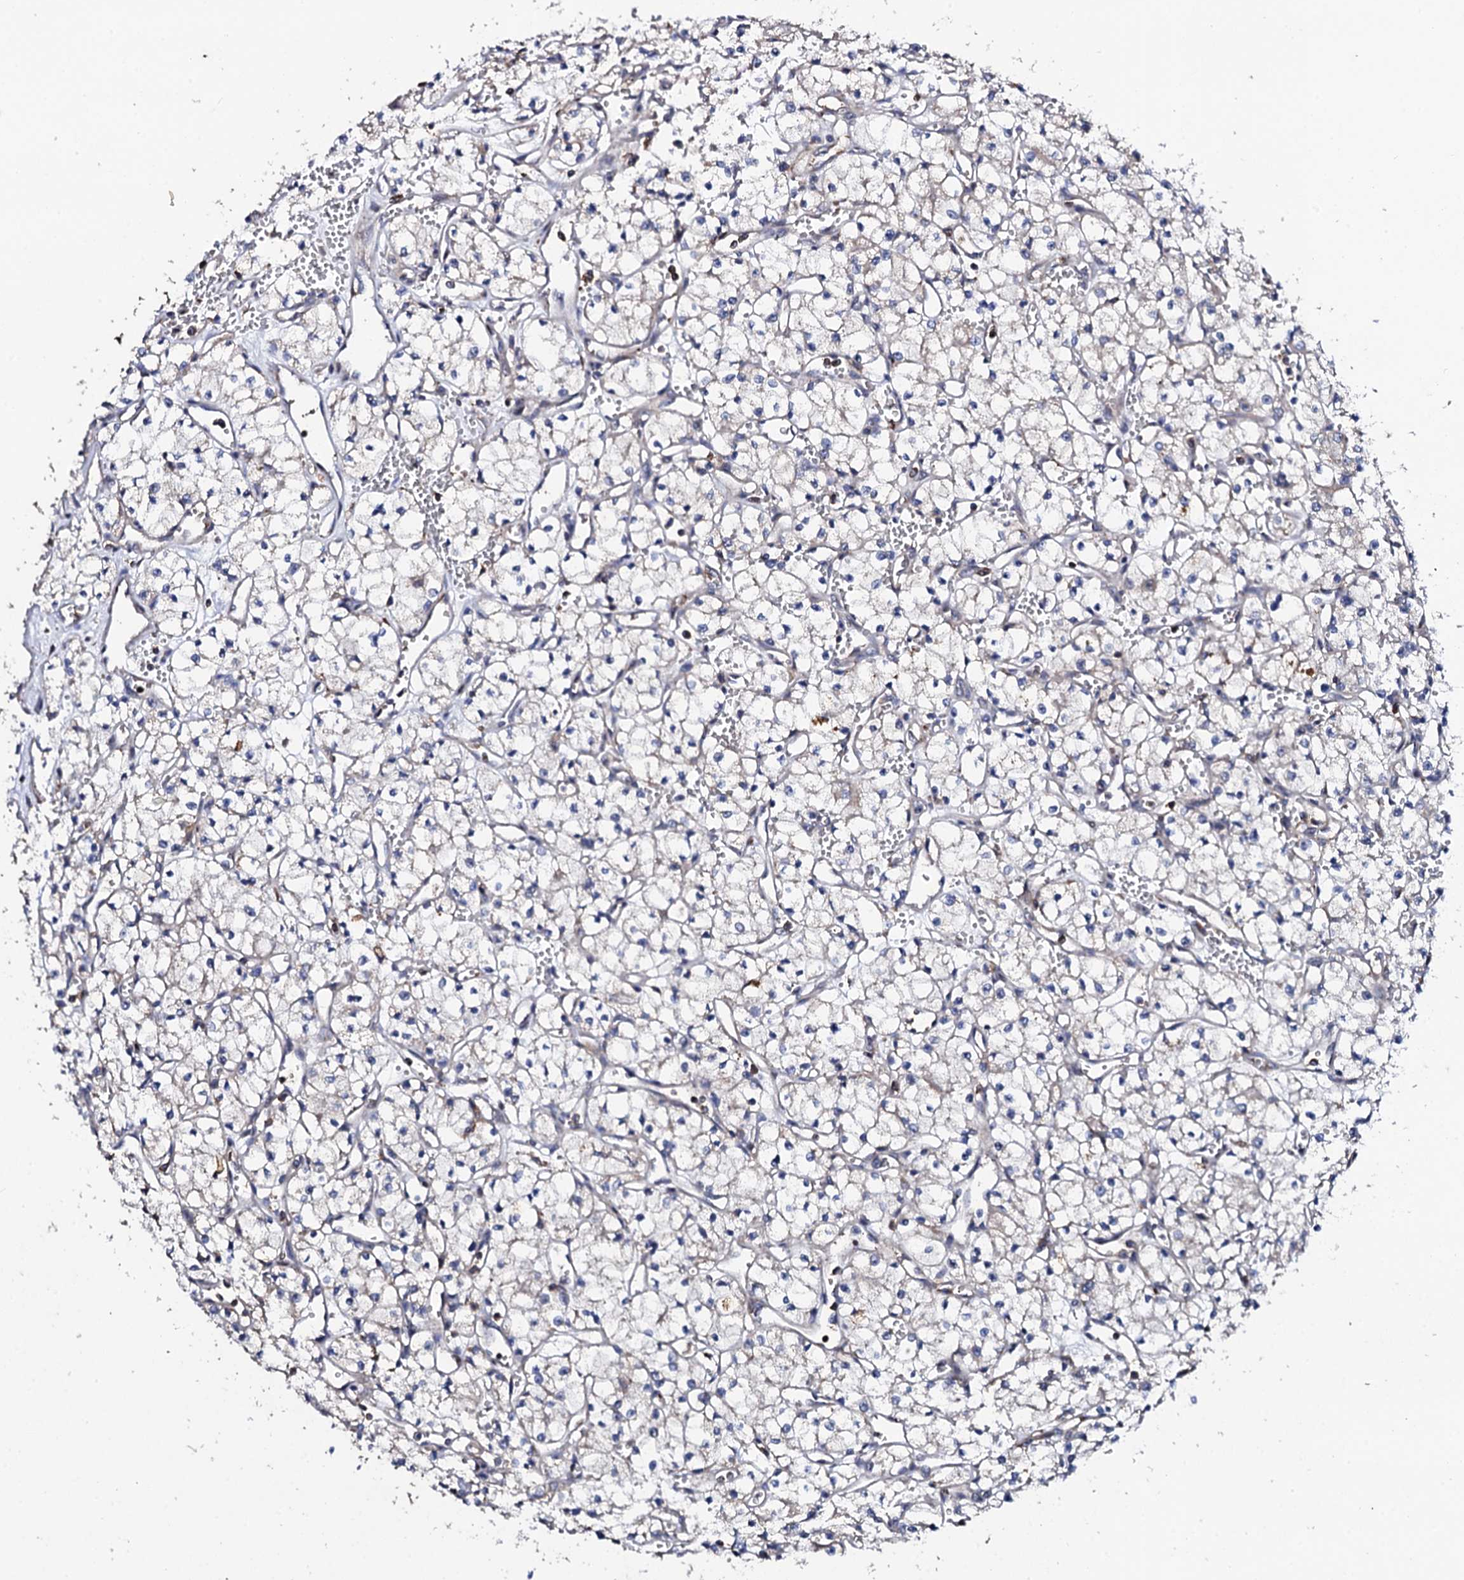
{"staining": {"intensity": "negative", "quantity": "none", "location": "none"}, "tissue": "renal cancer", "cell_type": "Tumor cells", "image_type": "cancer", "snomed": [{"axis": "morphology", "description": "Adenocarcinoma, NOS"}, {"axis": "topography", "description": "Kidney"}], "caption": "Photomicrograph shows no protein expression in tumor cells of renal cancer tissue. Brightfield microscopy of IHC stained with DAB (brown) and hematoxylin (blue), captured at high magnification.", "gene": "GTPBP4", "patient": {"sex": "male", "age": 59}}